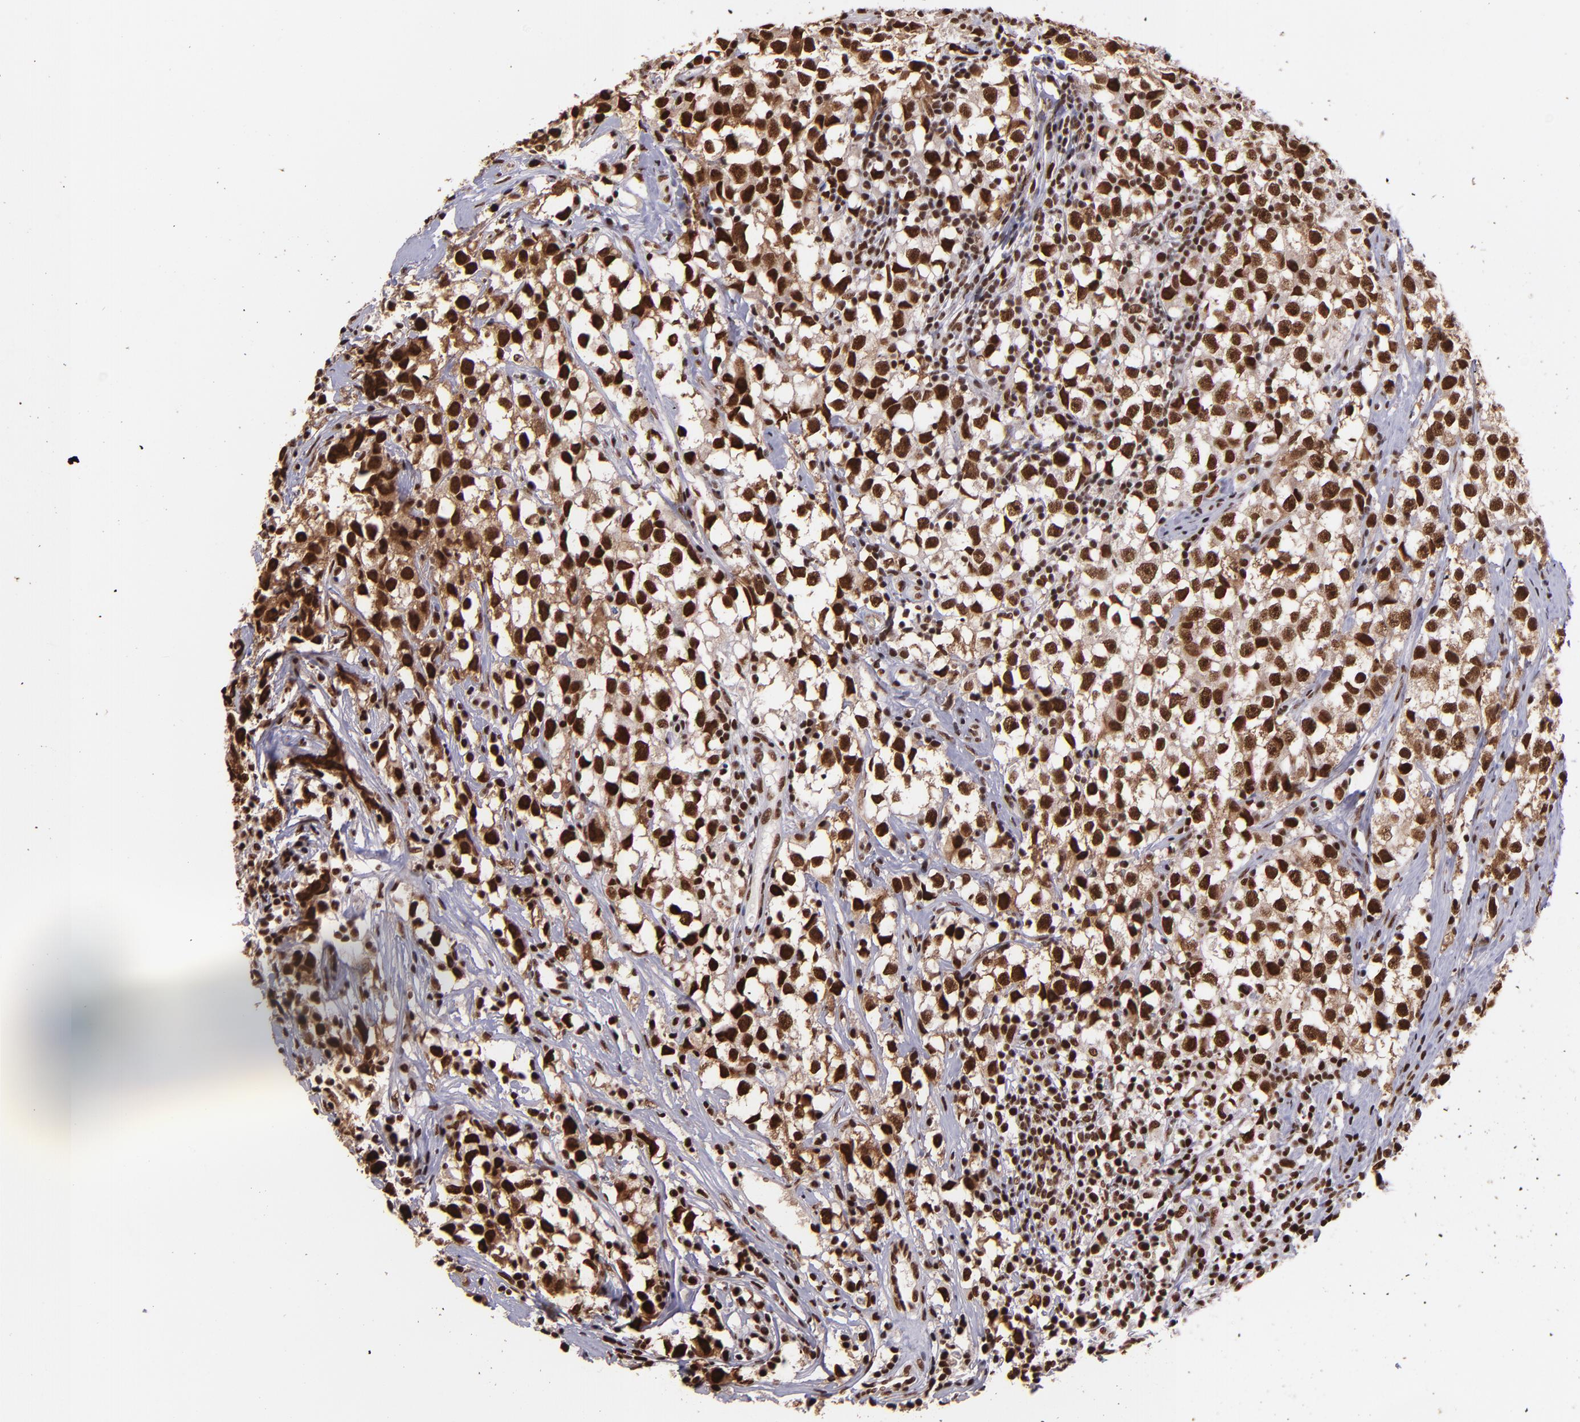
{"staining": {"intensity": "strong", "quantity": ">75%", "location": "cytoplasmic/membranous,nuclear"}, "tissue": "testis cancer", "cell_type": "Tumor cells", "image_type": "cancer", "snomed": [{"axis": "morphology", "description": "Seminoma, NOS"}, {"axis": "topography", "description": "Testis"}], "caption": "High-power microscopy captured an immunohistochemistry (IHC) micrograph of testis seminoma, revealing strong cytoplasmic/membranous and nuclear positivity in approximately >75% of tumor cells.", "gene": "PQBP1", "patient": {"sex": "male", "age": 35}}